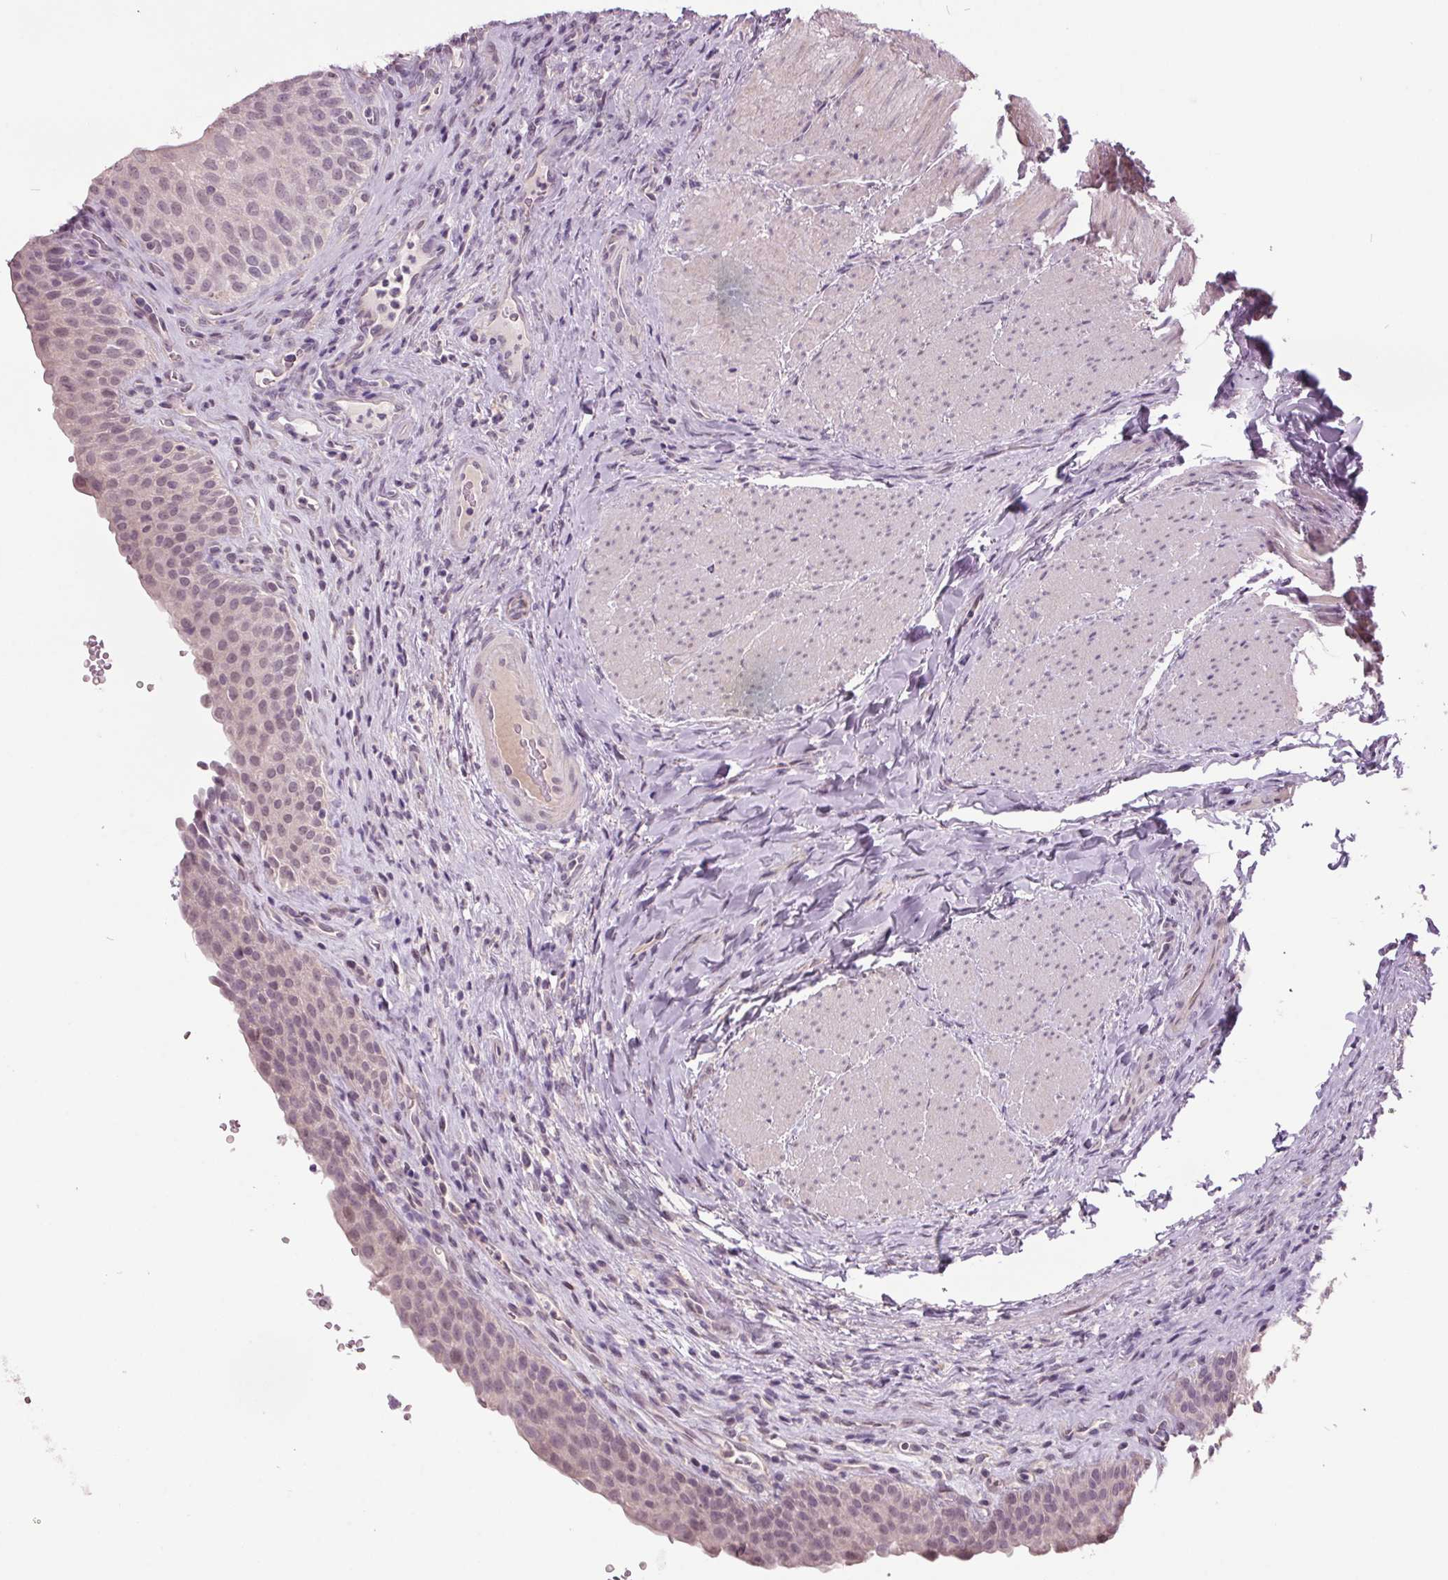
{"staining": {"intensity": "negative", "quantity": "none", "location": "none"}, "tissue": "urinary bladder", "cell_type": "Urothelial cells", "image_type": "normal", "snomed": [{"axis": "morphology", "description": "Normal tissue, NOS"}, {"axis": "topography", "description": "Urinary bladder"}, {"axis": "topography", "description": "Peripheral nerve tissue"}], "caption": "Immunohistochemical staining of benign urinary bladder displays no significant expression in urothelial cells.", "gene": "C2orf16", "patient": {"sex": "male", "age": 66}}